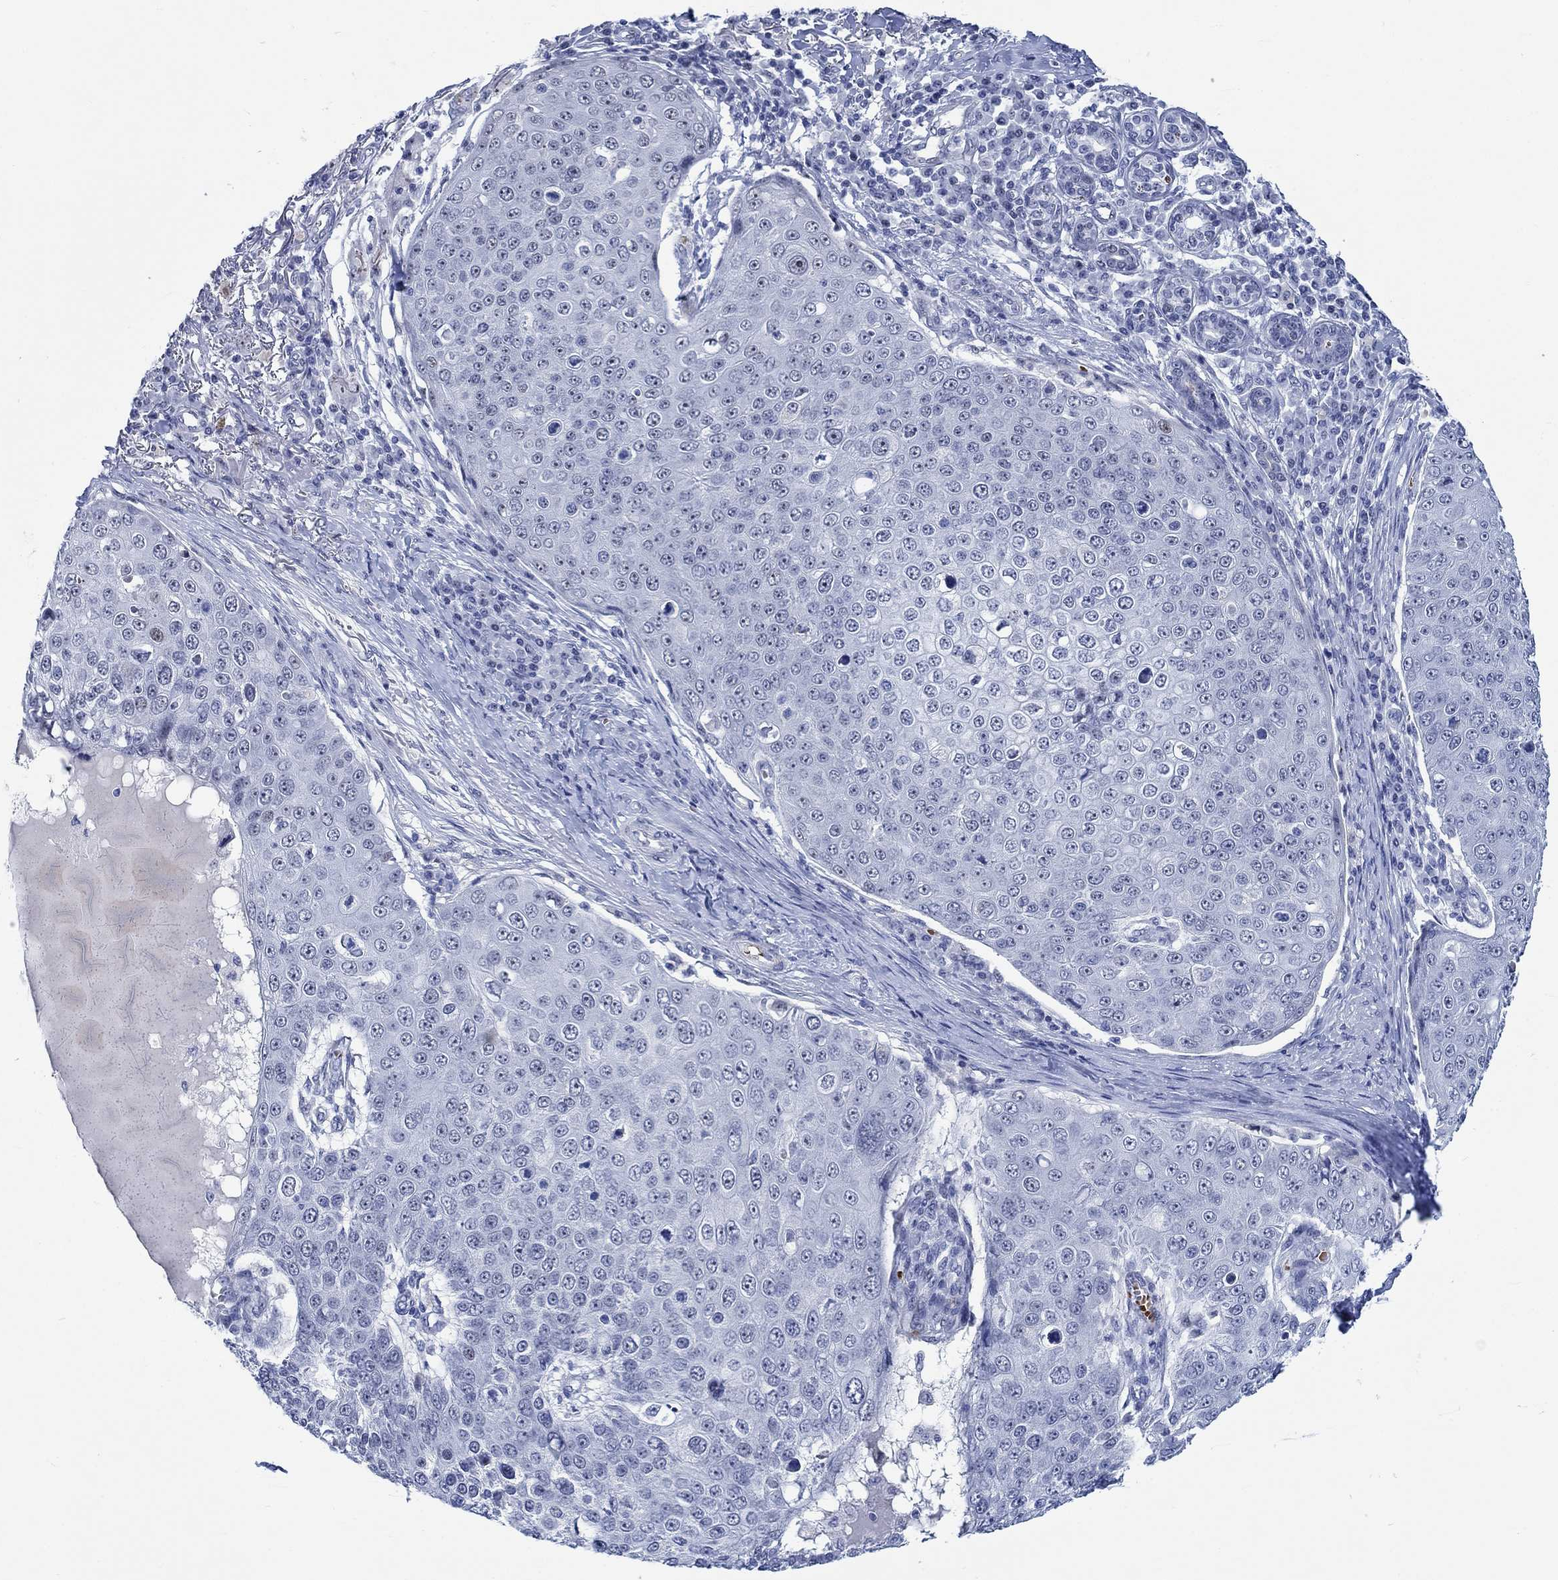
{"staining": {"intensity": "negative", "quantity": "none", "location": "none"}, "tissue": "skin cancer", "cell_type": "Tumor cells", "image_type": "cancer", "snomed": [{"axis": "morphology", "description": "Squamous cell carcinoma, NOS"}, {"axis": "topography", "description": "Skin"}], "caption": "This photomicrograph is of skin squamous cell carcinoma stained with IHC to label a protein in brown with the nuclei are counter-stained blue. There is no expression in tumor cells.", "gene": "ZNF446", "patient": {"sex": "male", "age": 71}}